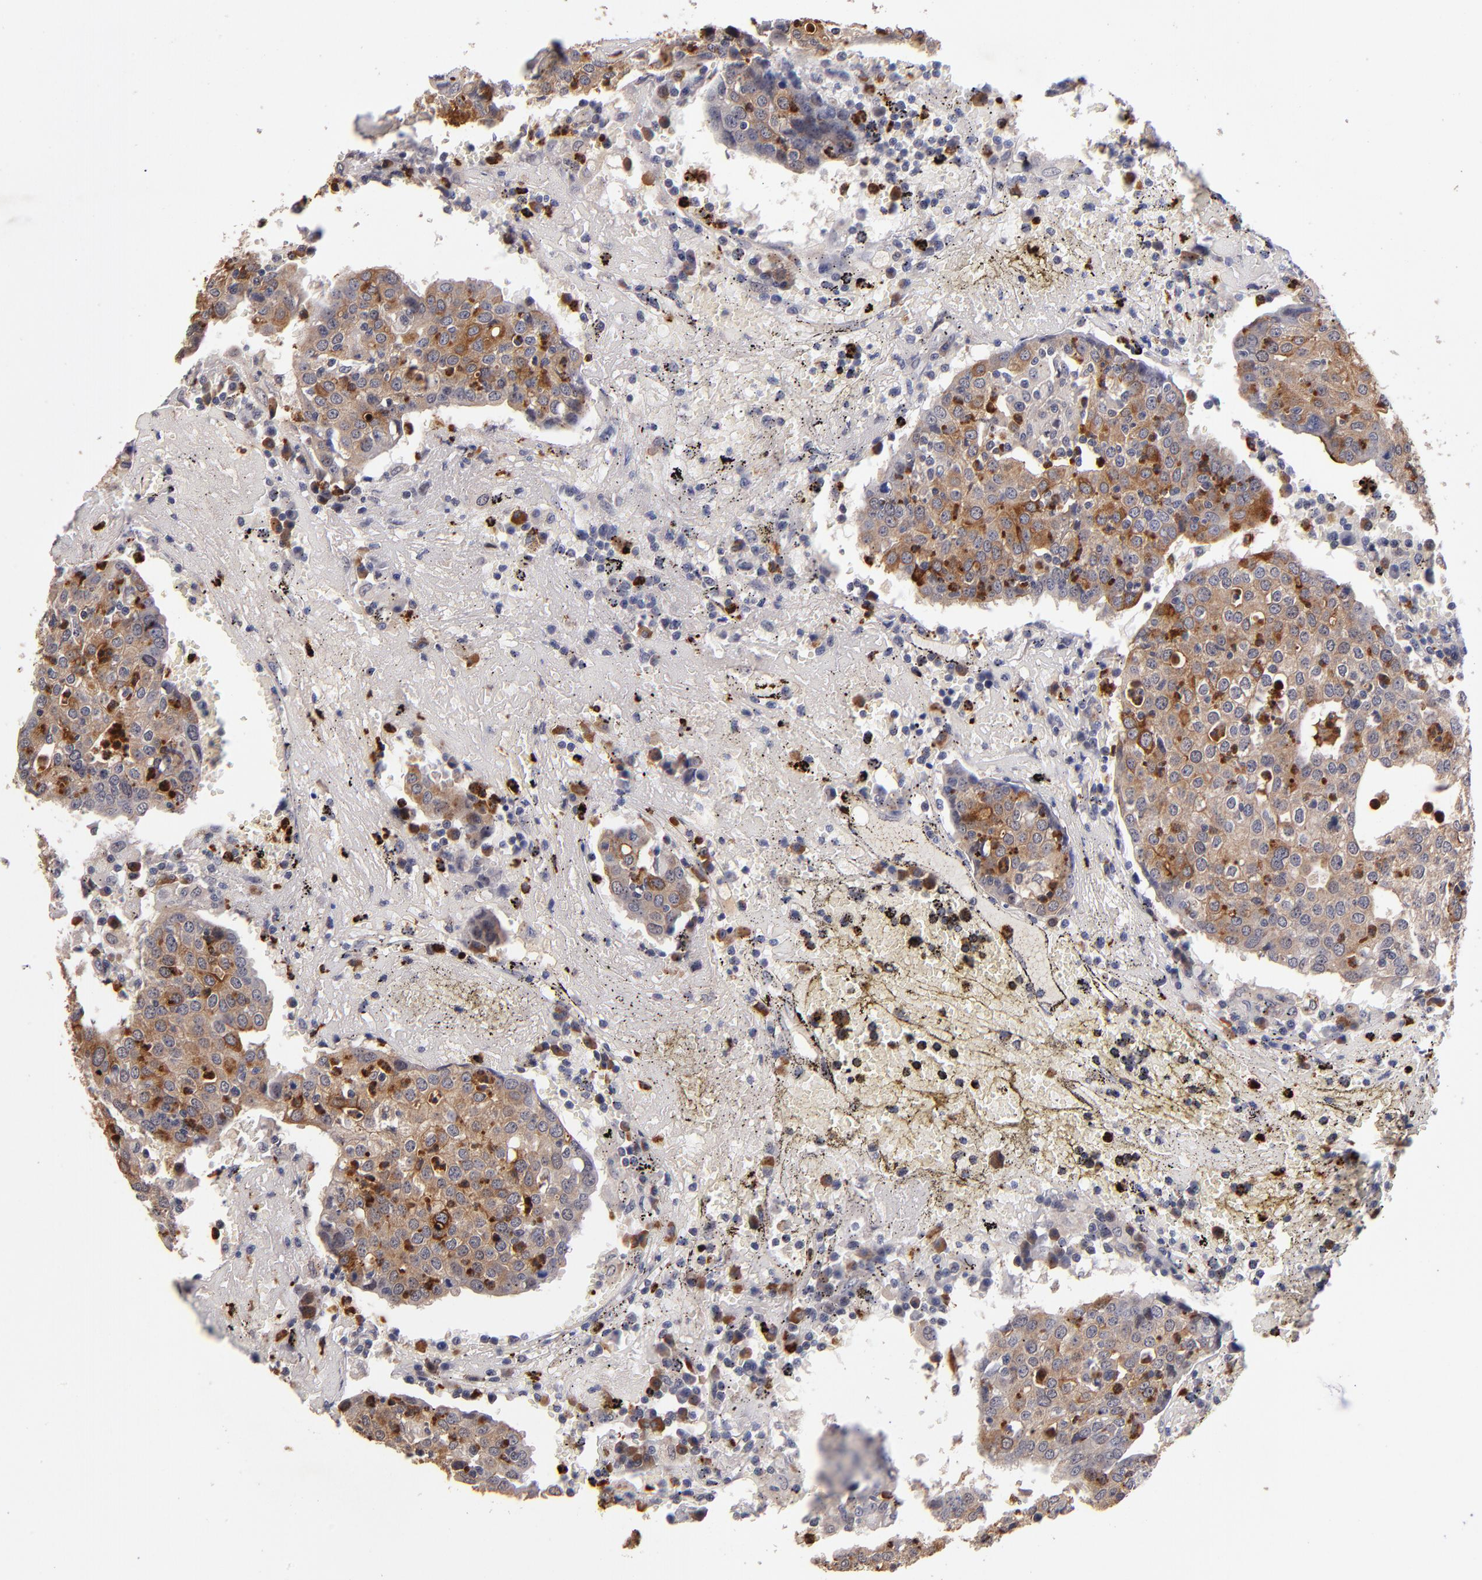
{"staining": {"intensity": "moderate", "quantity": ">75%", "location": "cytoplasmic/membranous"}, "tissue": "head and neck cancer", "cell_type": "Tumor cells", "image_type": "cancer", "snomed": [{"axis": "morphology", "description": "Adenocarcinoma, NOS"}, {"axis": "topography", "description": "Salivary gland"}, {"axis": "topography", "description": "Head-Neck"}], "caption": "Protein expression by immunohistochemistry displays moderate cytoplasmic/membranous staining in about >75% of tumor cells in adenocarcinoma (head and neck).", "gene": "TTLL12", "patient": {"sex": "female", "age": 65}}